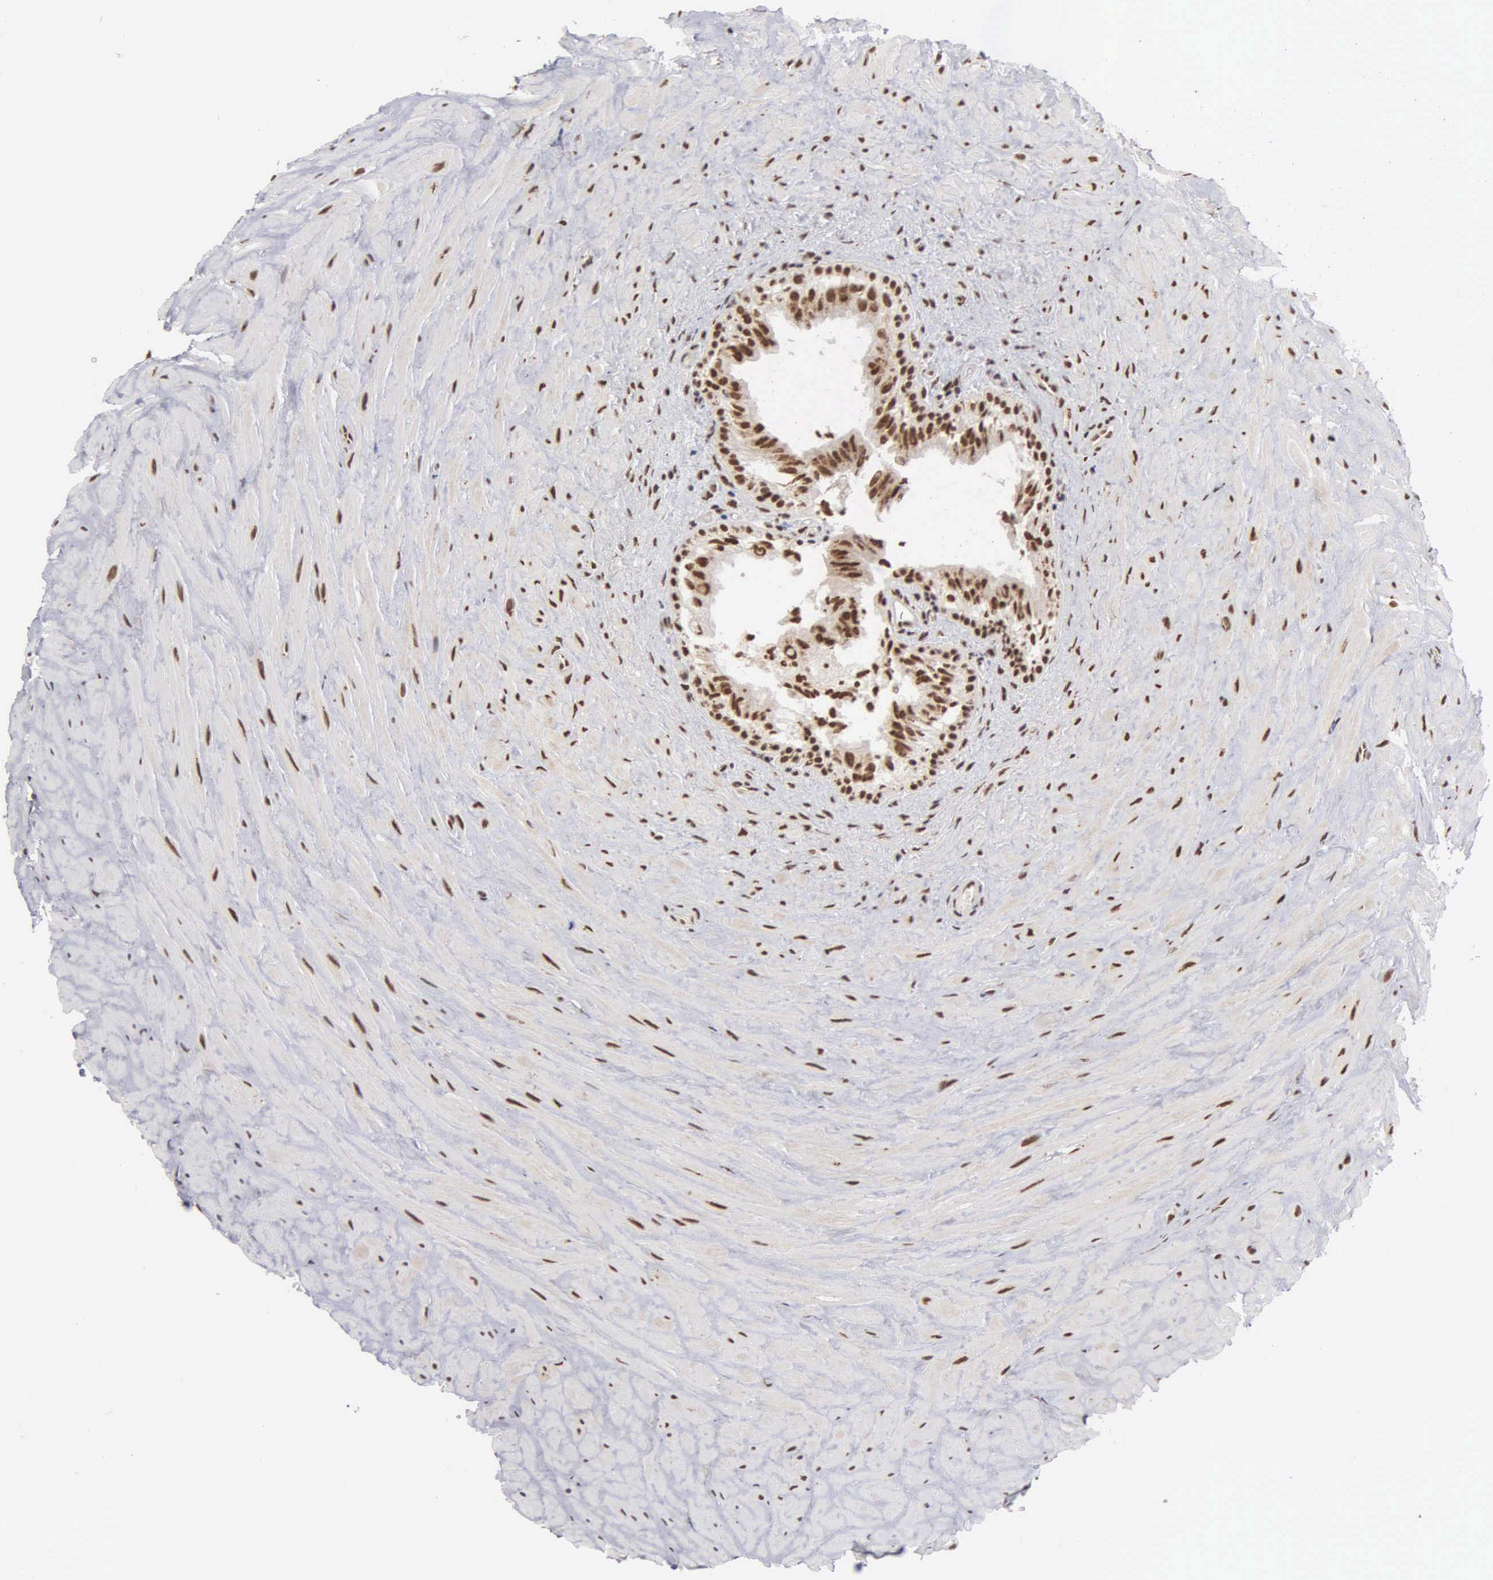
{"staining": {"intensity": "moderate", "quantity": ">75%", "location": "nuclear"}, "tissue": "epididymis", "cell_type": "Glandular cells", "image_type": "normal", "snomed": [{"axis": "morphology", "description": "Normal tissue, NOS"}, {"axis": "topography", "description": "Epididymis"}], "caption": "Glandular cells exhibit moderate nuclear positivity in about >75% of cells in normal epididymis. (DAB IHC with brightfield microscopy, high magnification).", "gene": "GTF2A1", "patient": {"sex": "male", "age": 35}}